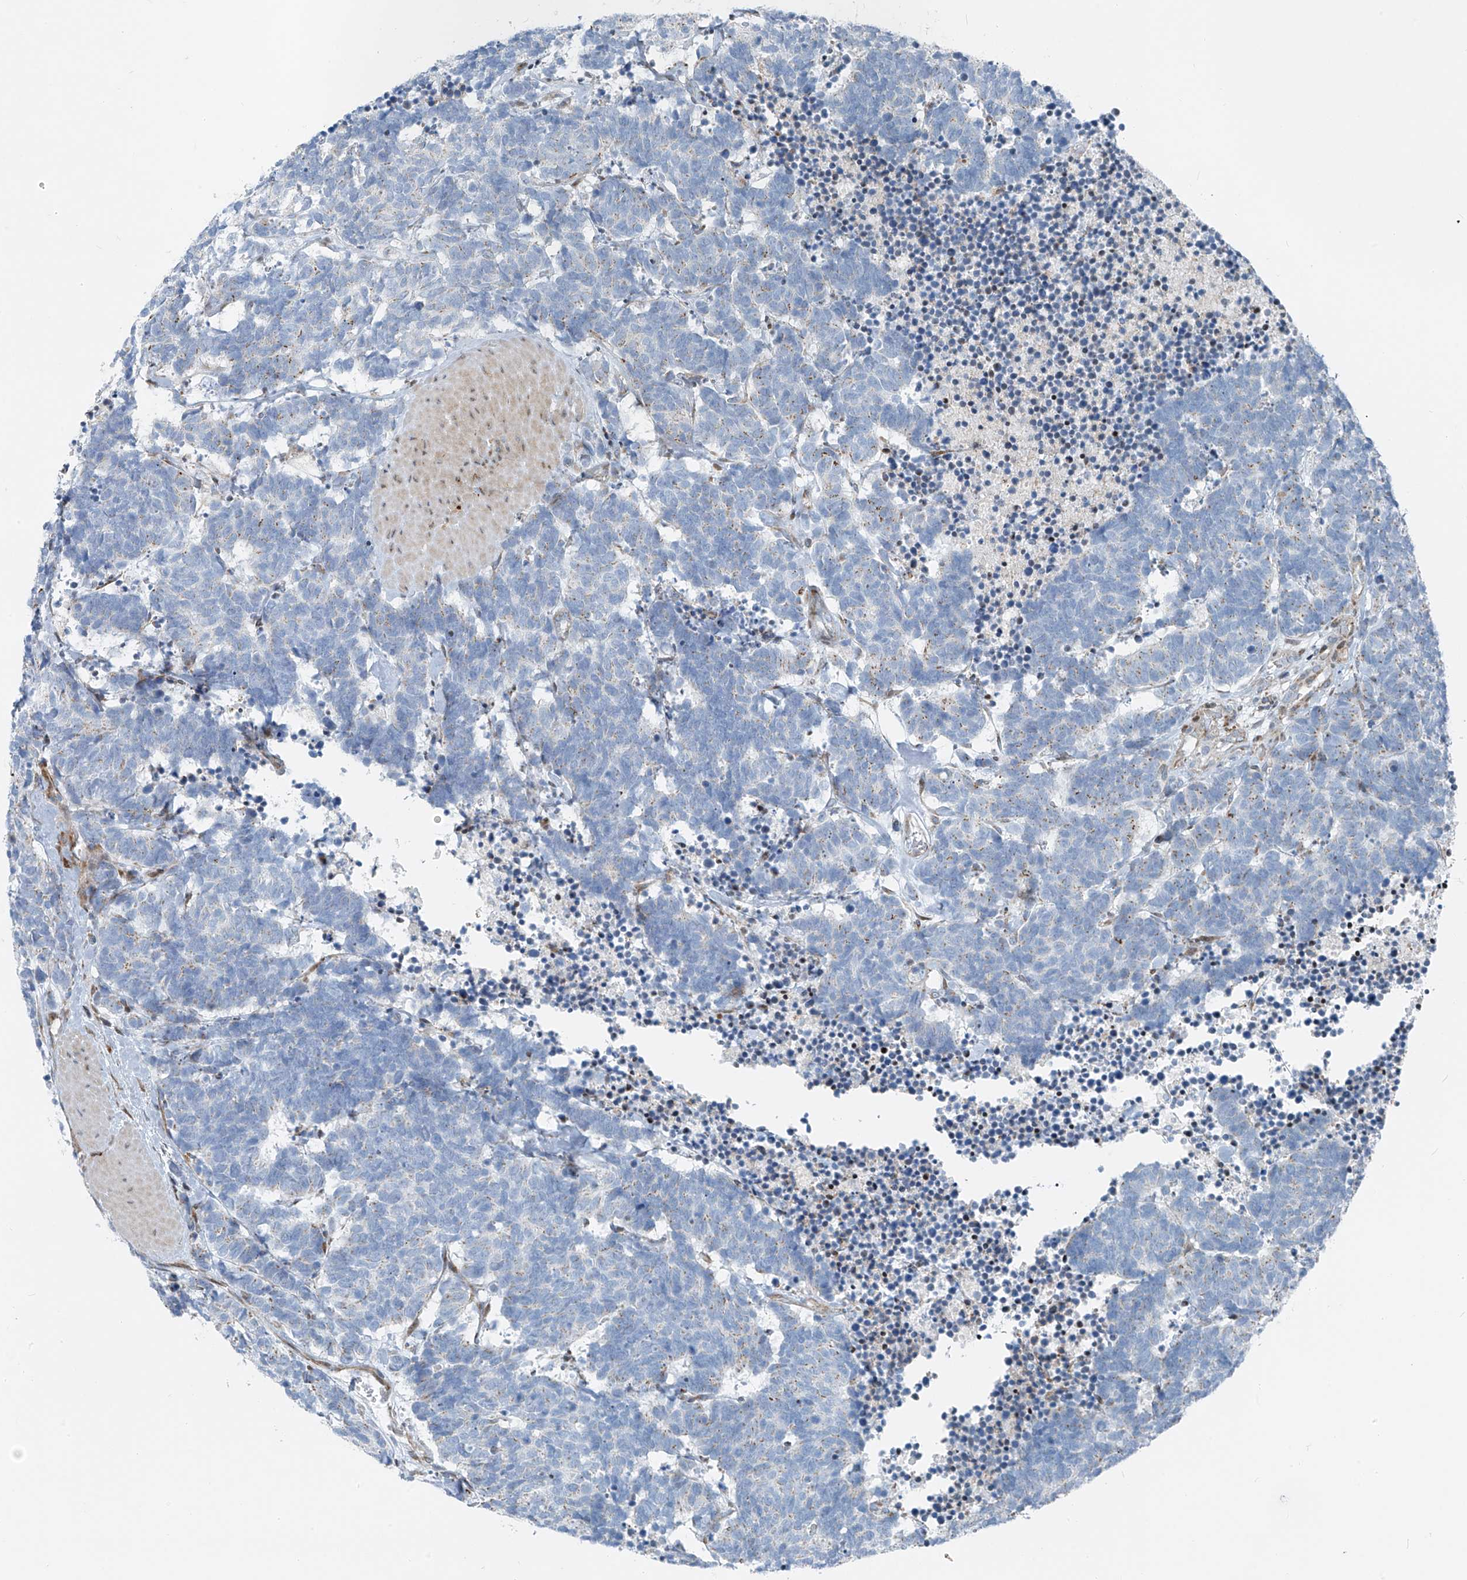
{"staining": {"intensity": "negative", "quantity": "none", "location": "none"}, "tissue": "carcinoid", "cell_type": "Tumor cells", "image_type": "cancer", "snomed": [{"axis": "morphology", "description": "Carcinoma, NOS"}, {"axis": "morphology", "description": "Carcinoid, malignant, NOS"}, {"axis": "topography", "description": "Urinary bladder"}], "caption": "Carcinoid (malignant) was stained to show a protein in brown. There is no significant staining in tumor cells. The staining was performed using DAB to visualize the protein expression in brown, while the nuclei were stained in blue with hematoxylin (Magnification: 20x).", "gene": "HIC2", "patient": {"sex": "male", "age": 57}}